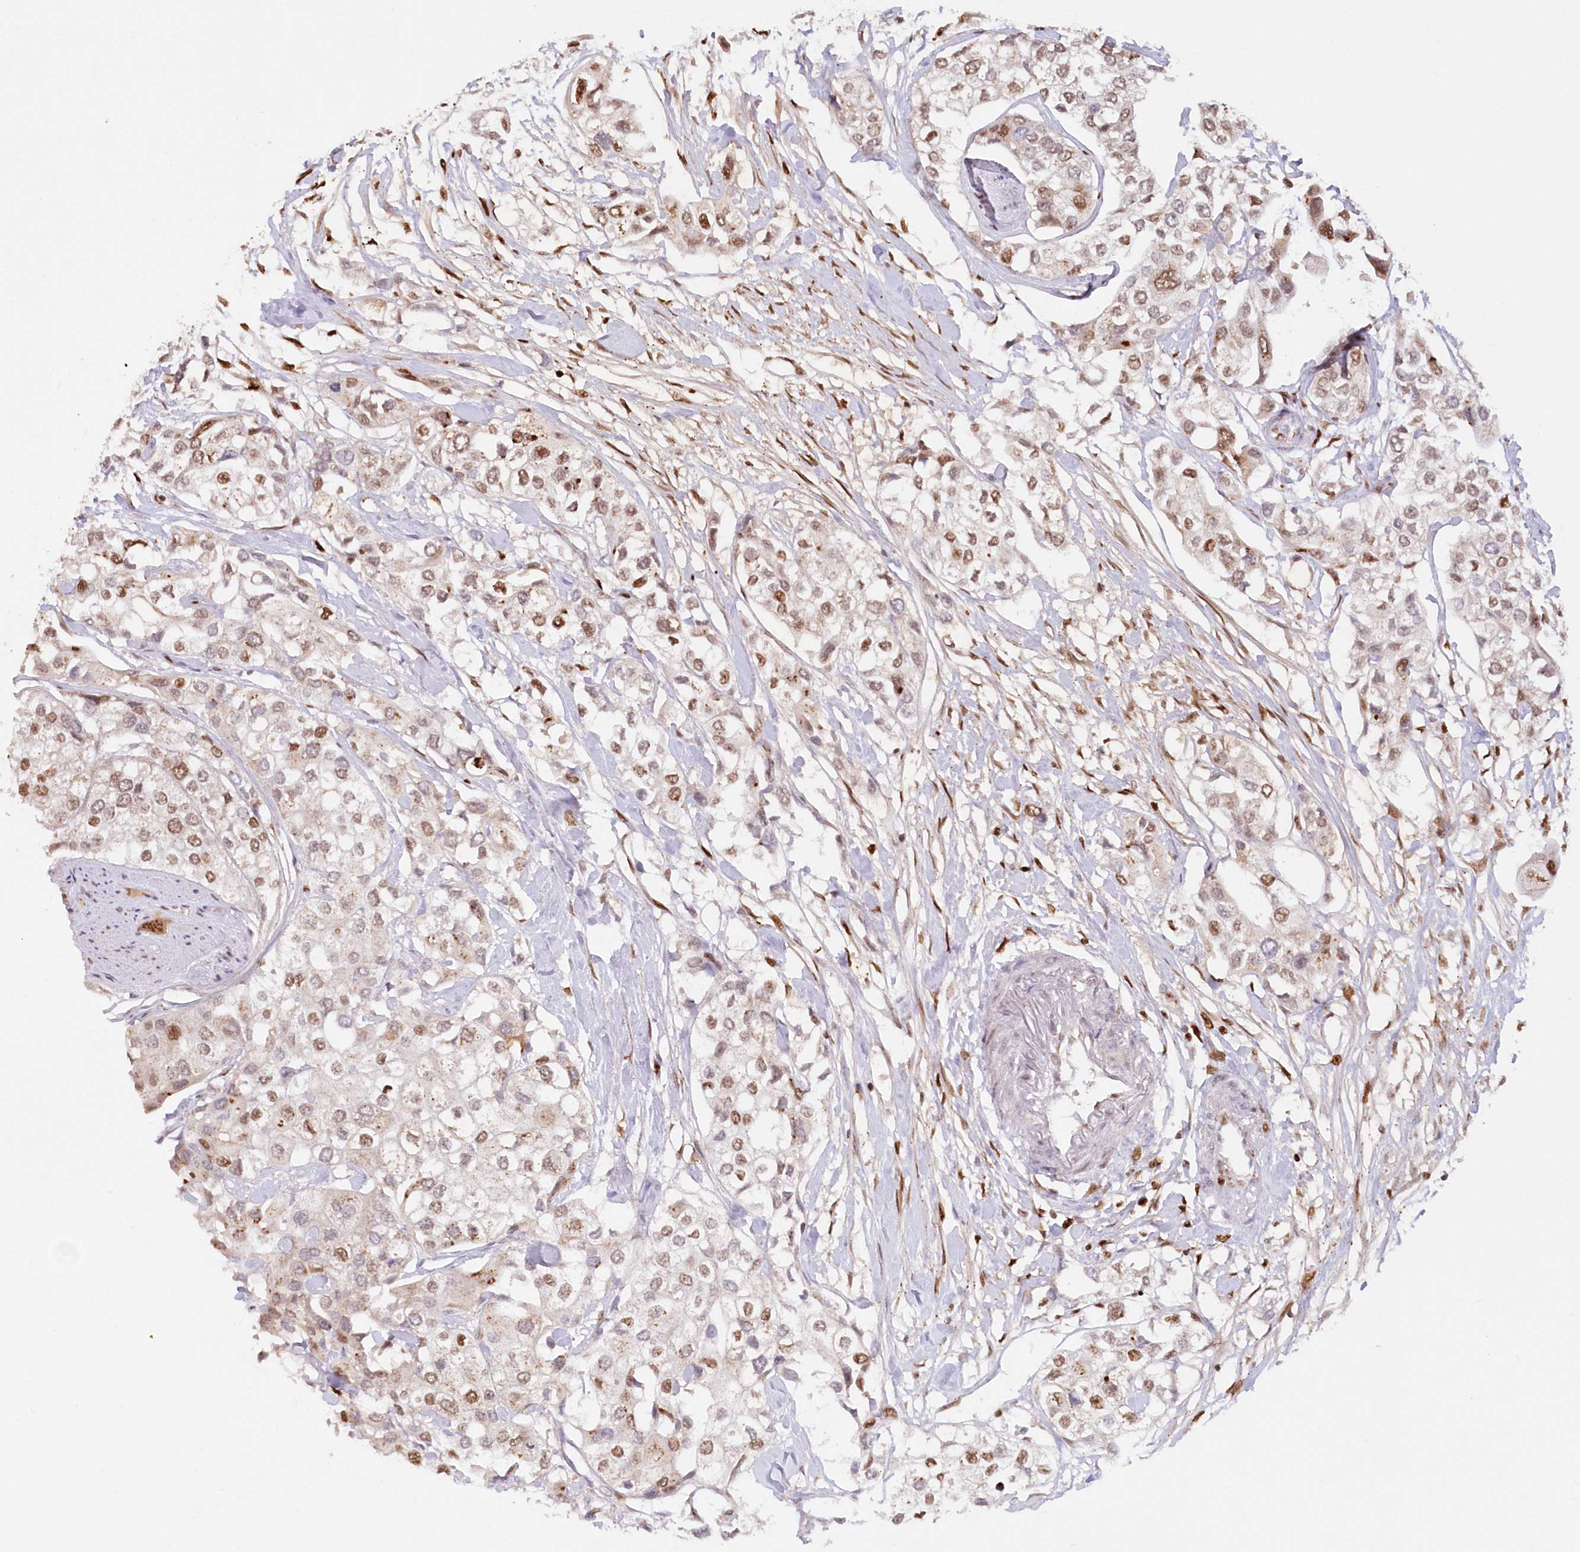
{"staining": {"intensity": "moderate", "quantity": "25%-75%", "location": "nuclear"}, "tissue": "urothelial cancer", "cell_type": "Tumor cells", "image_type": "cancer", "snomed": [{"axis": "morphology", "description": "Urothelial carcinoma, High grade"}, {"axis": "topography", "description": "Urinary bladder"}], "caption": "Urothelial cancer stained with a protein marker reveals moderate staining in tumor cells.", "gene": "POLR2B", "patient": {"sex": "male", "age": 64}}